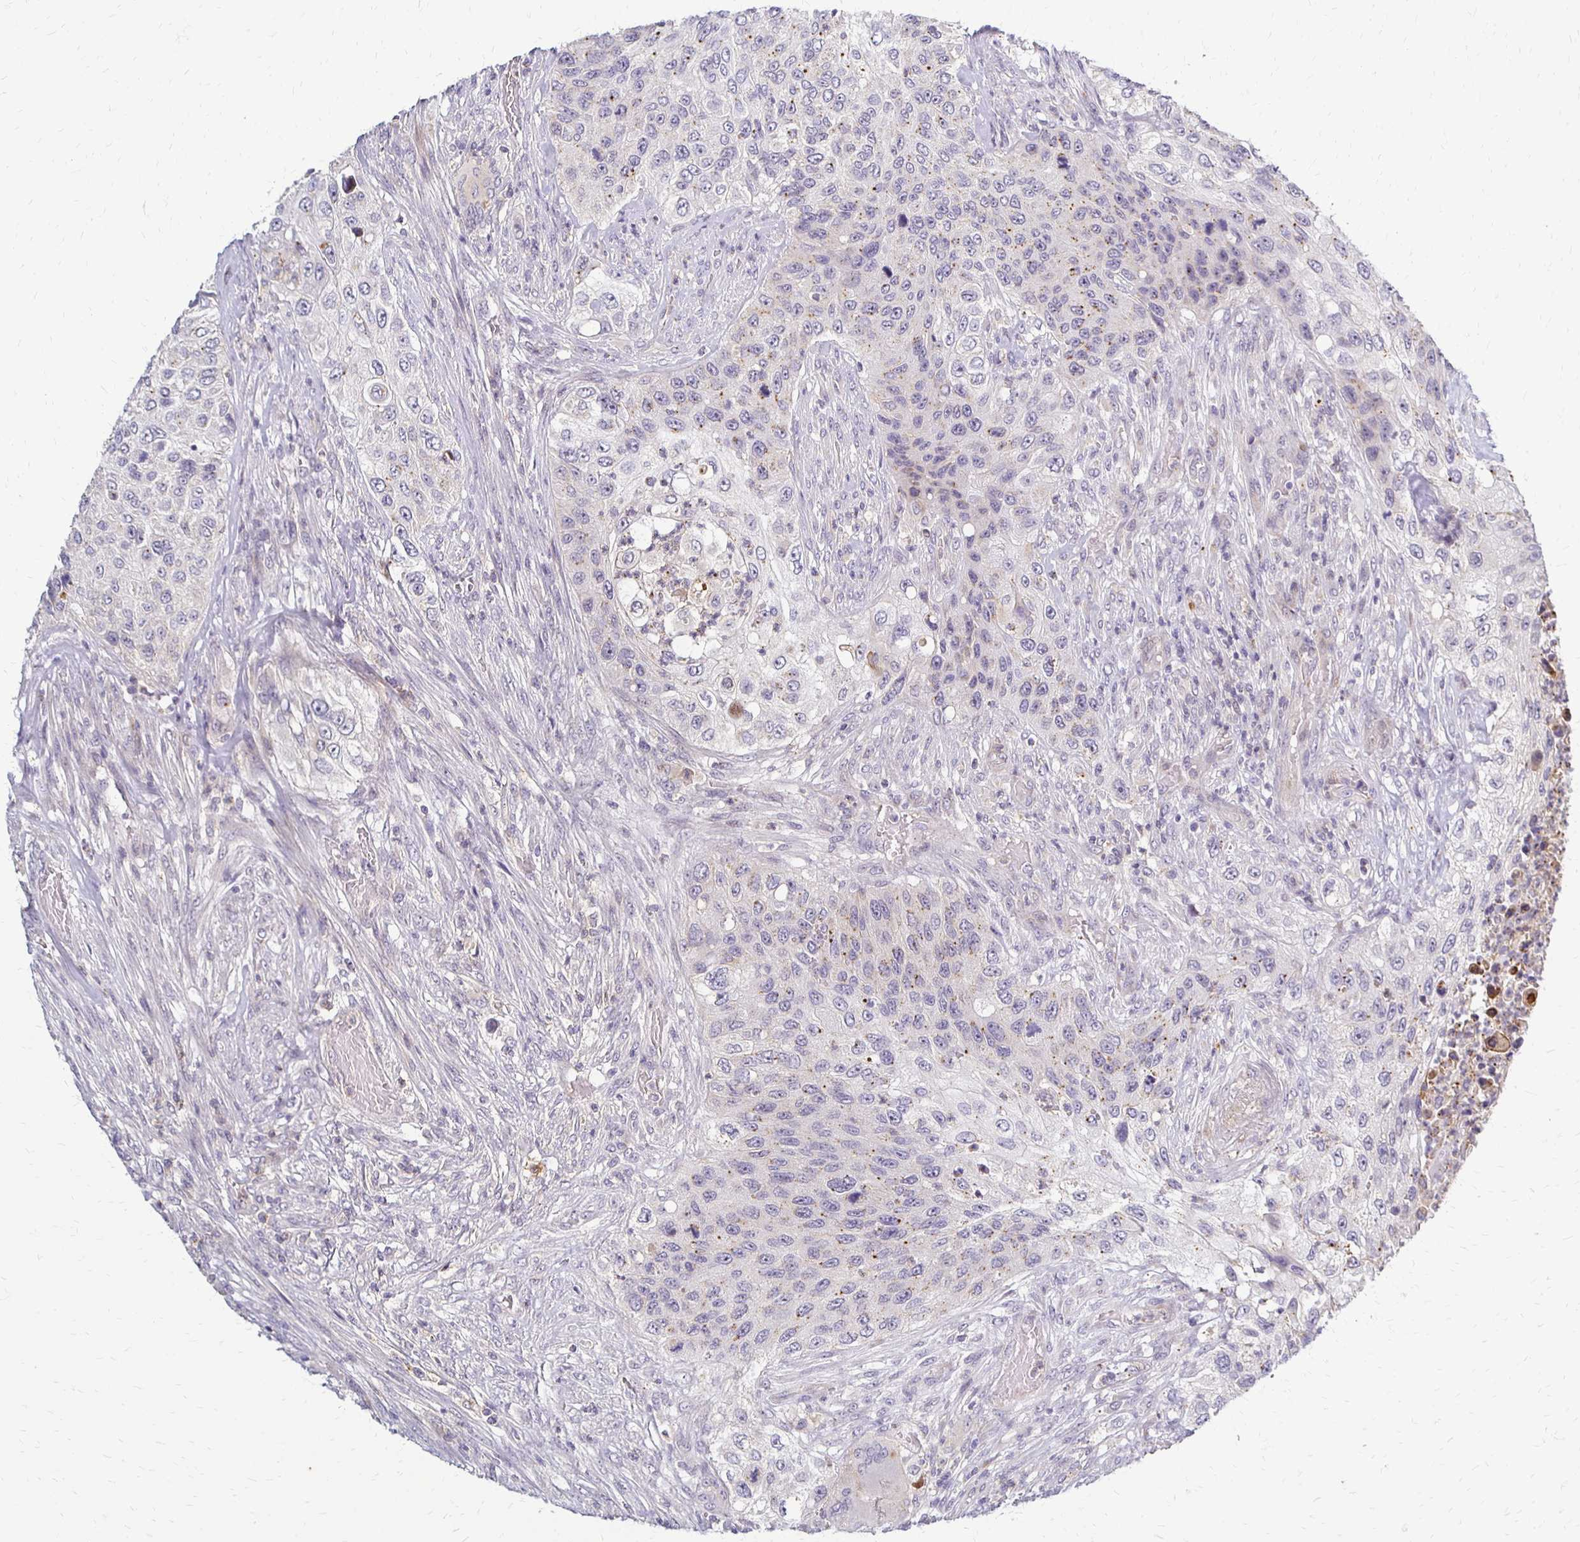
{"staining": {"intensity": "weak", "quantity": "<25%", "location": "cytoplasmic/membranous"}, "tissue": "urothelial cancer", "cell_type": "Tumor cells", "image_type": "cancer", "snomed": [{"axis": "morphology", "description": "Urothelial carcinoma, High grade"}, {"axis": "topography", "description": "Urinary bladder"}], "caption": "Immunohistochemistry (IHC) micrograph of human urothelial cancer stained for a protein (brown), which demonstrates no expression in tumor cells.", "gene": "SLC9A9", "patient": {"sex": "female", "age": 60}}